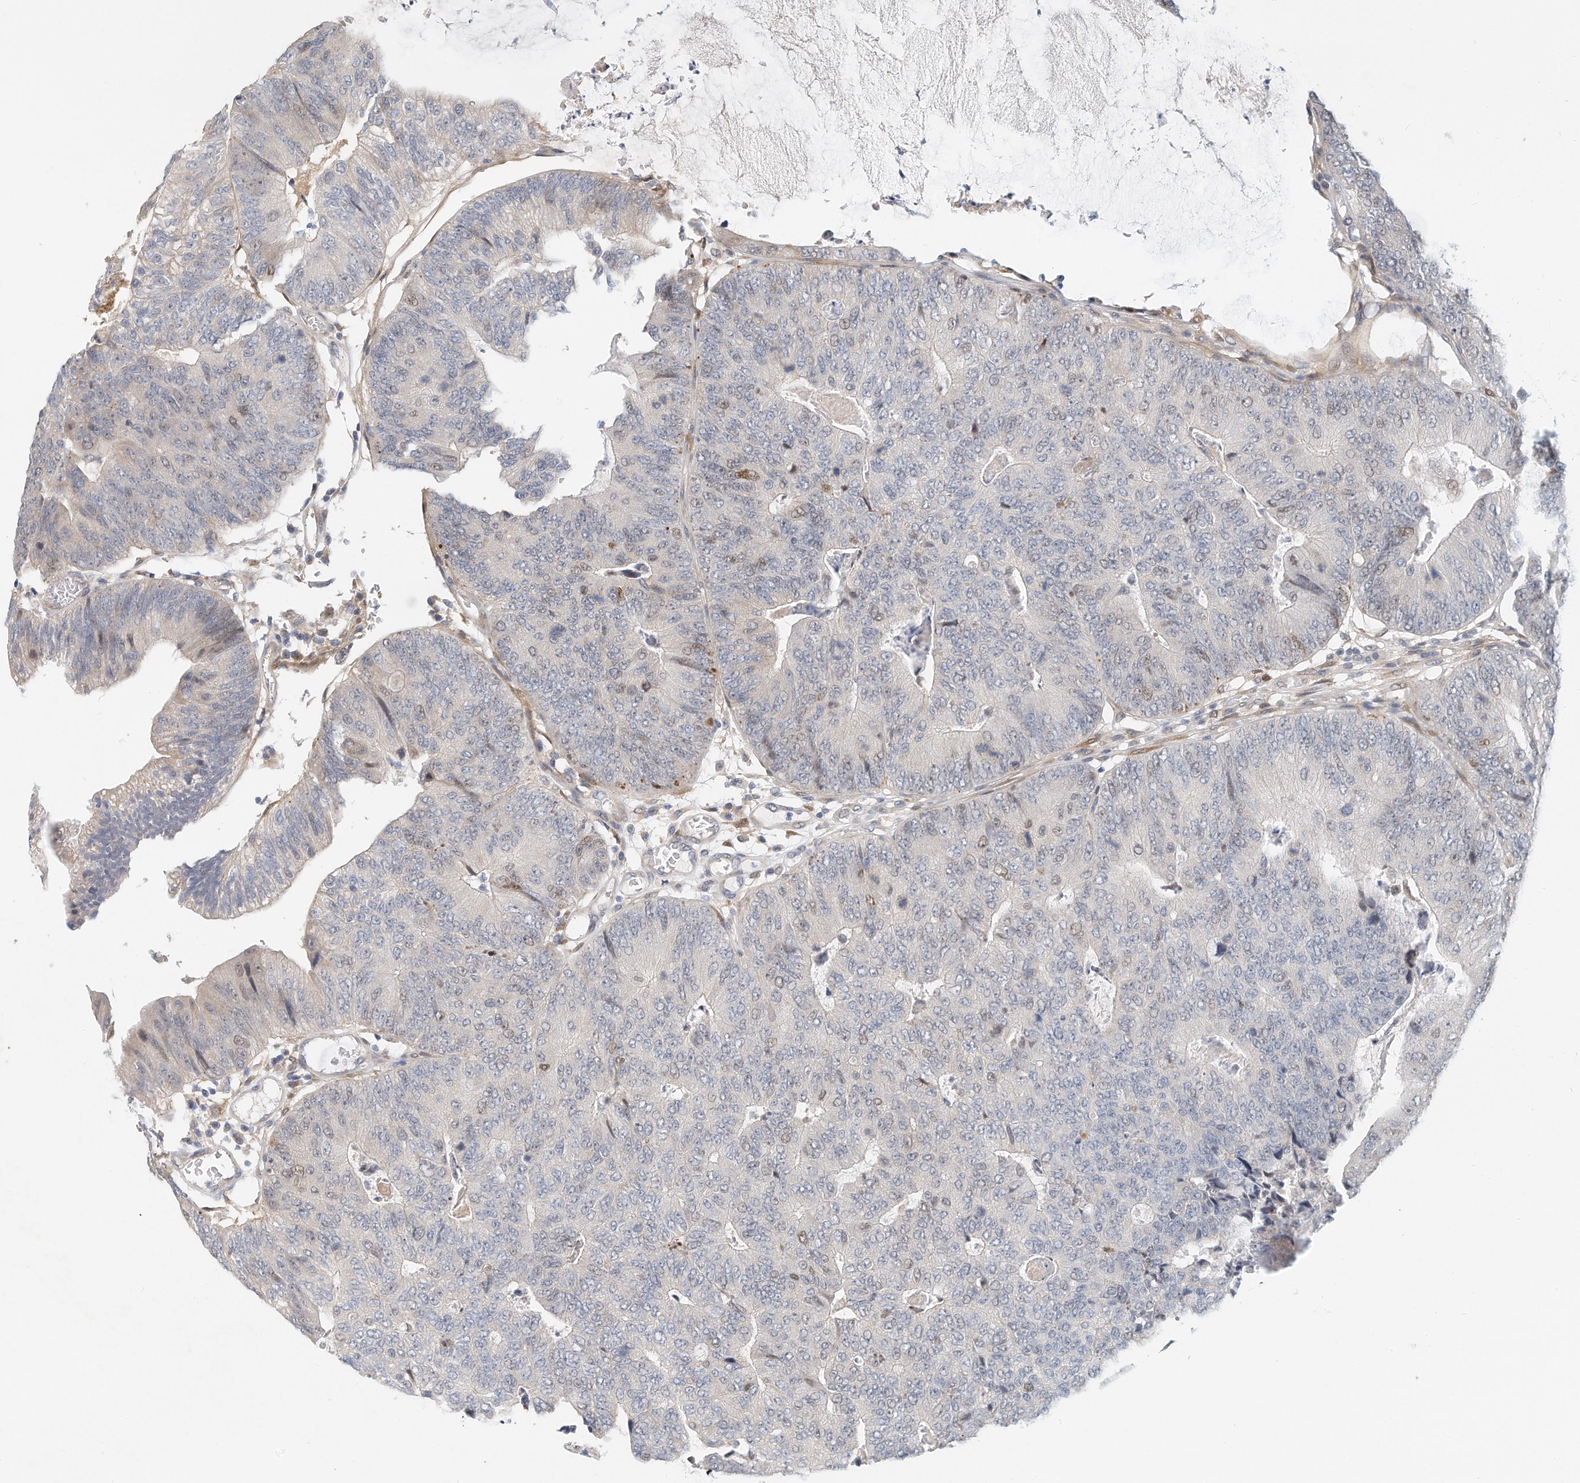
{"staining": {"intensity": "weak", "quantity": "<25%", "location": "nuclear"}, "tissue": "colorectal cancer", "cell_type": "Tumor cells", "image_type": "cancer", "snomed": [{"axis": "morphology", "description": "Adenocarcinoma, NOS"}, {"axis": "topography", "description": "Colon"}], "caption": "A high-resolution photomicrograph shows immunohistochemistry (IHC) staining of colorectal adenocarcinoma, which demonstrates no significant positivity in tumor cells.", "gene": "ARHGAP28", "patient": {"sex": "female", "age": 67}}